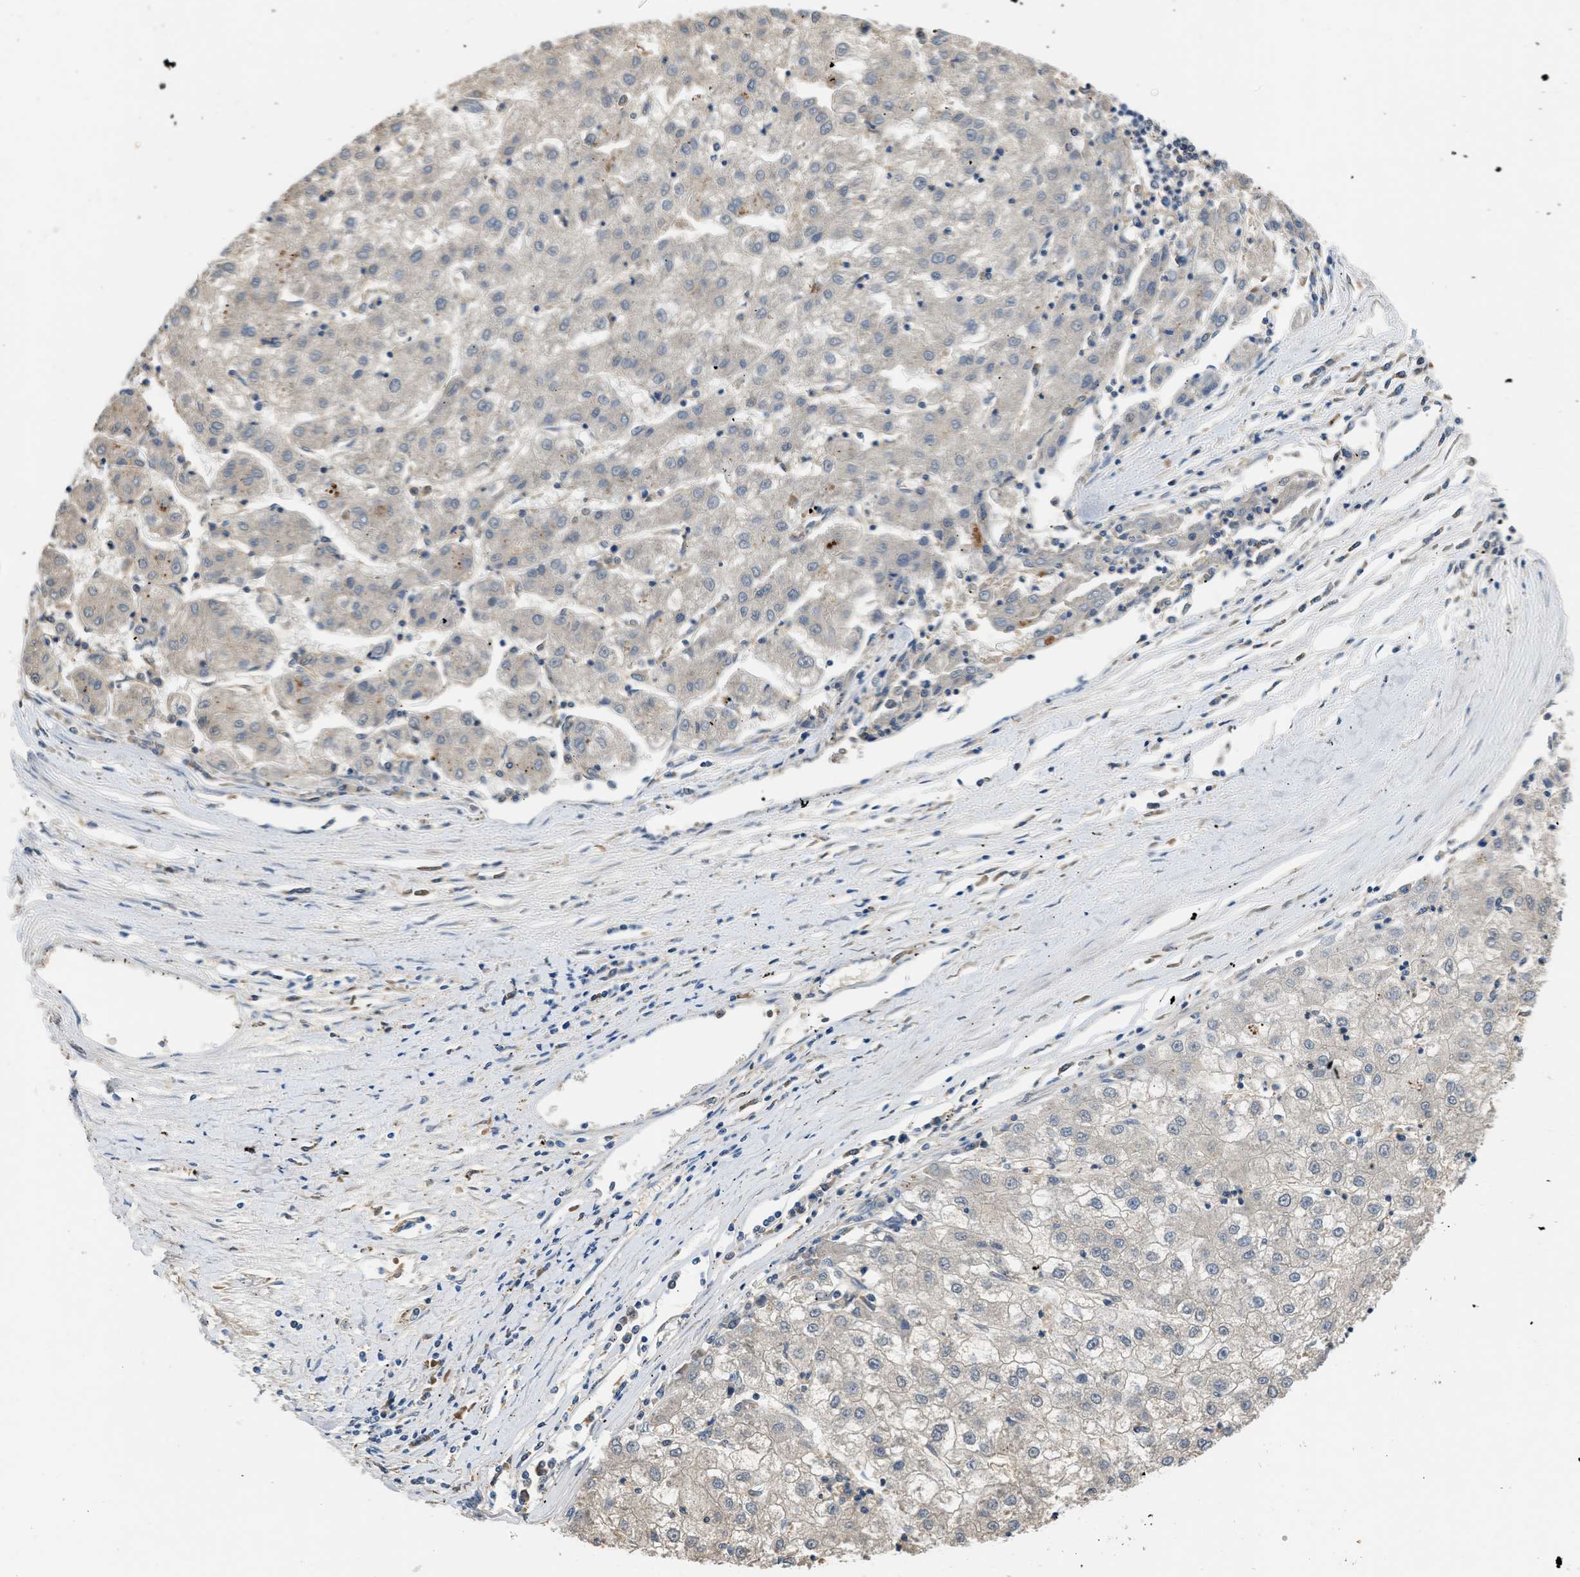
{"staining": {"intensity": "negative", "quantity": "none", "location": "none"}, "tissue": "liver cancer", "cell_type": "Tumor cells", "image_type": "cancer", "snomed": [{"axis": "morphology", "description": "Carcinoma, Hepatocellular, NOS"}, {"axis": "topography", "description": "Liver"}], "caption": "The IHC image has no significant expression in tumor cells of hepatocellular carcinoma (liver) tissue.", "gene": "RWDD2B", "patient": {"sex": "male", "age": 72}}